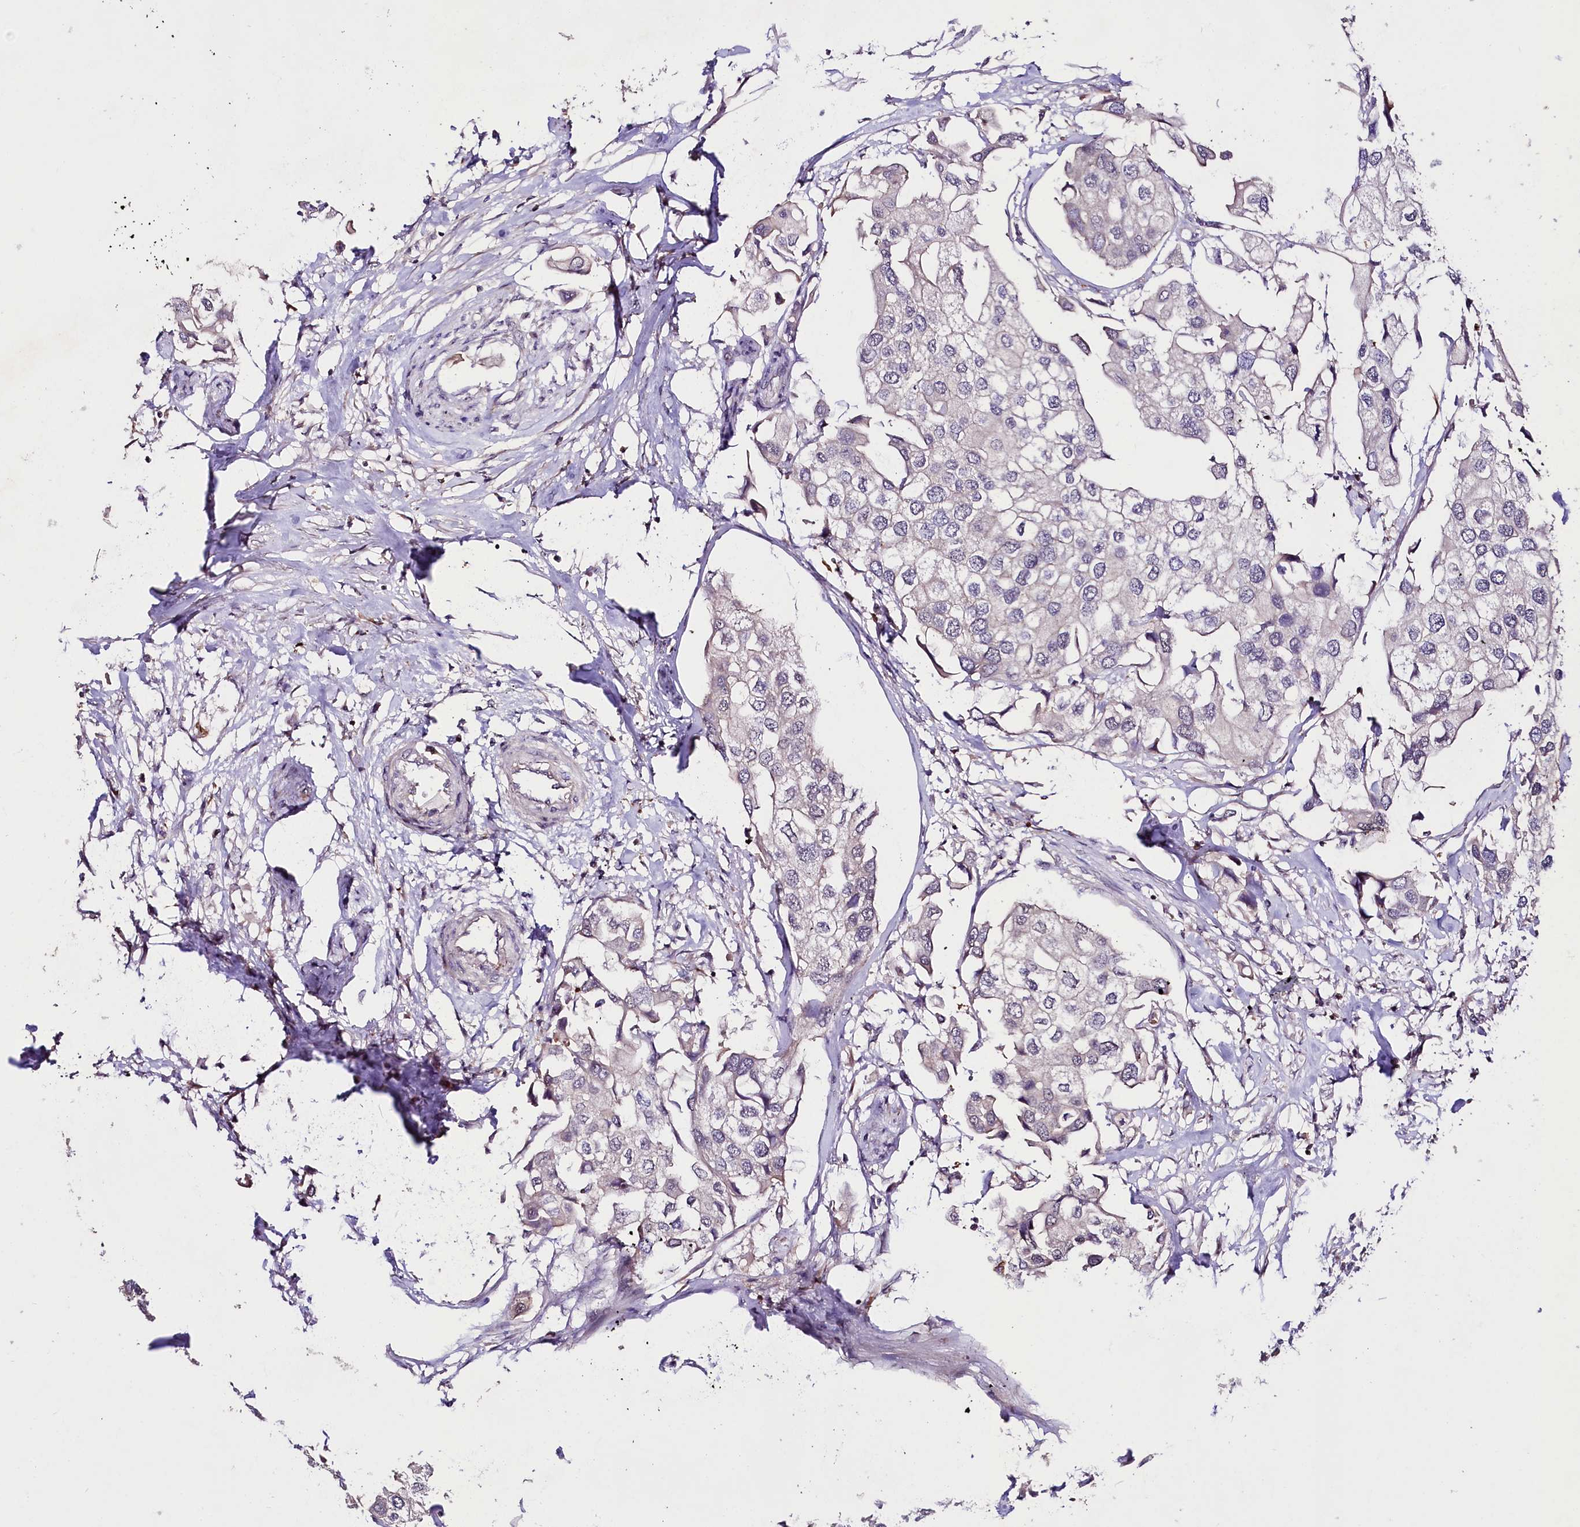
{"staining": {"intensity": "negative", "quantity": "none", "location": "none"}, "tissue": "urothelial cancer", "cell_type": "Tumor cells", "image_type": "cancer", "snomed": [{"axis": "morphology", "description": "Urothelial carcinoma, High grade"}, {"axis": "topography", "description": "Urinary bladder"}], "caption": "DAB immunohistochemical staining of human urothelial carcinoma (high-grade) displays no significant expression in tumor cells. (DAB (3,3'-diaminobenzidine) IHC visualized using brightfield microscopy, high magnification).", "gene": "TAFAZZIN", "patient": {"sex": "male", "age": 64}}